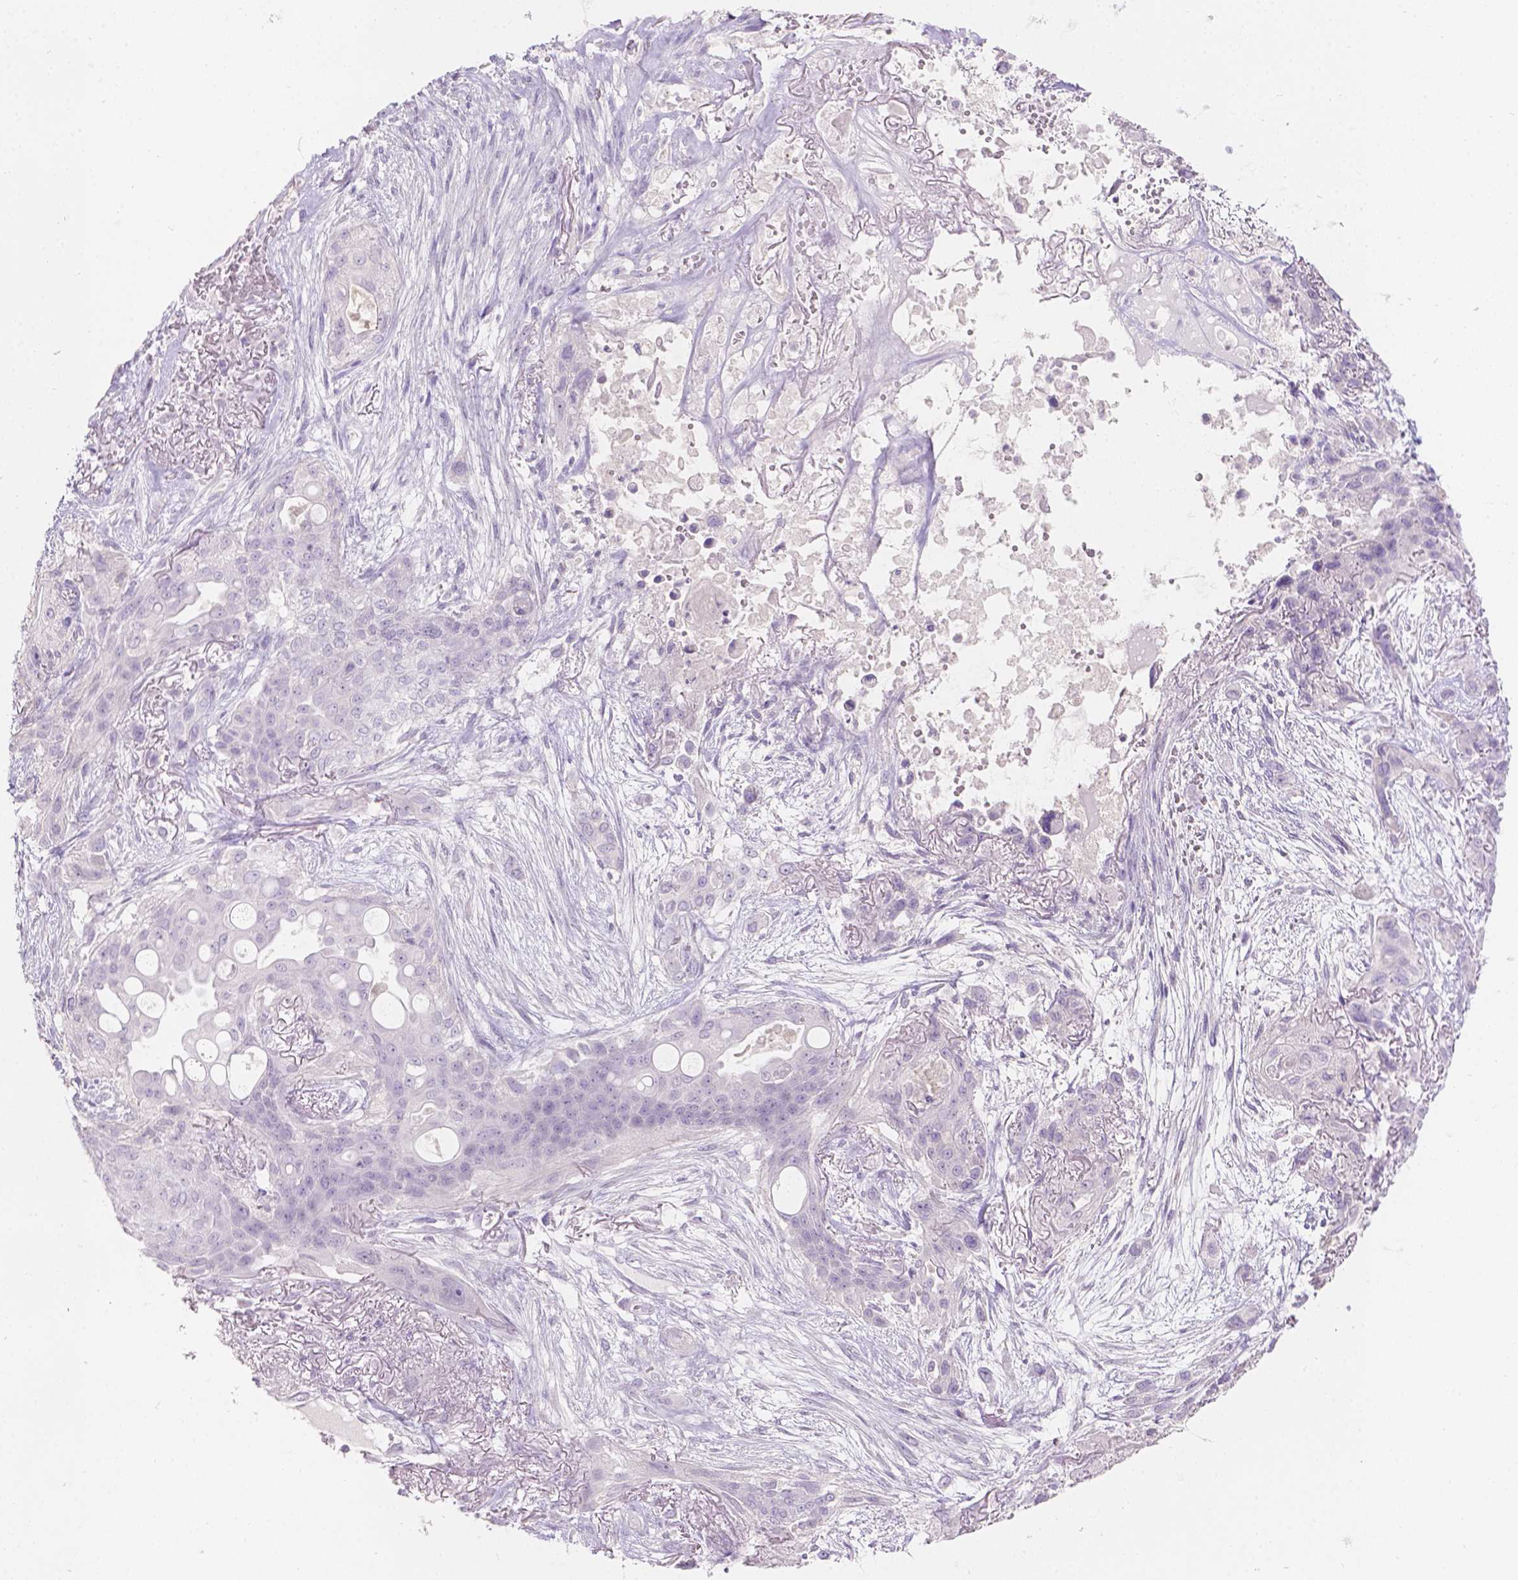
{"staining": {"intensity": "negative", "quantity": "none", "location": "none"}, "tissue": "lung cancer", "cell_type": "Tumor cells", "image_type": "cancer", "snomed": [{"axis": "morphology", "description": "Squamous cell carcinoma, NOS"}, {"axis": "topography", "description": "Lung"}], "caption": "Tumor cells are negative for protein expression in human lung cancer (squamous cell carcinoma). (Immunohistochemistry, brightfield microscopy, high magnification).", "gene": "HTN3", "patient": {"sex": "female", "age": 70}}